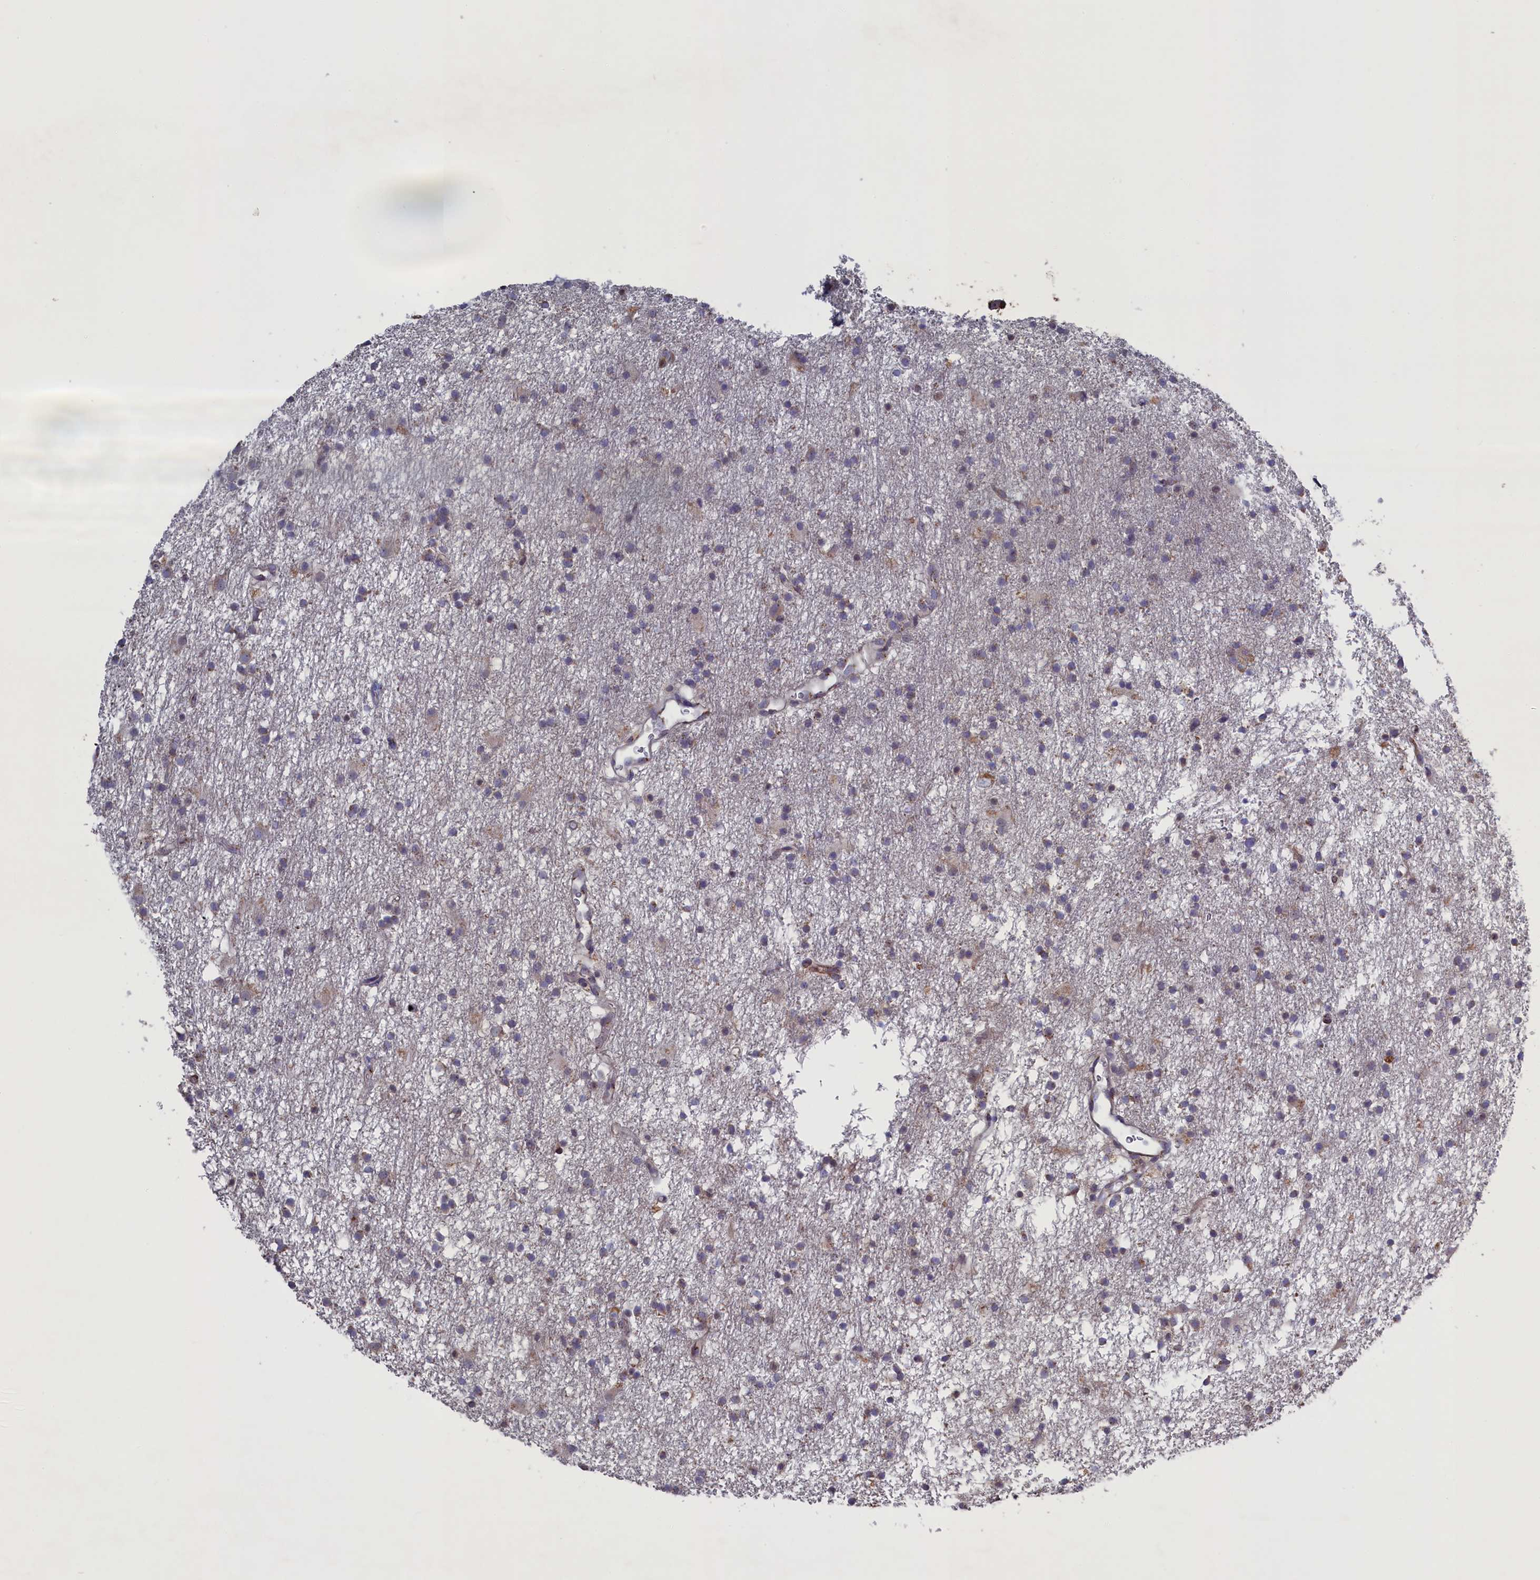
{"staining": {"intensity": "weak", "quantity": "<25%", "location": "cytoplasmic/membranous"}, "tissue": "glioma", "cell_type": "Tumor cells", "image_type": "cancer", "snomed": [{"axis": "morphology", "description": "Glioma, malignant, High grade"}, {"axis": "topography", "description": "Brain"}], "caption": "The image shows no significant positivity in tumor cells of malignant high-grade glioma.", "gene": "GPR108", "patient": {"sex": "male", "age": 77}}